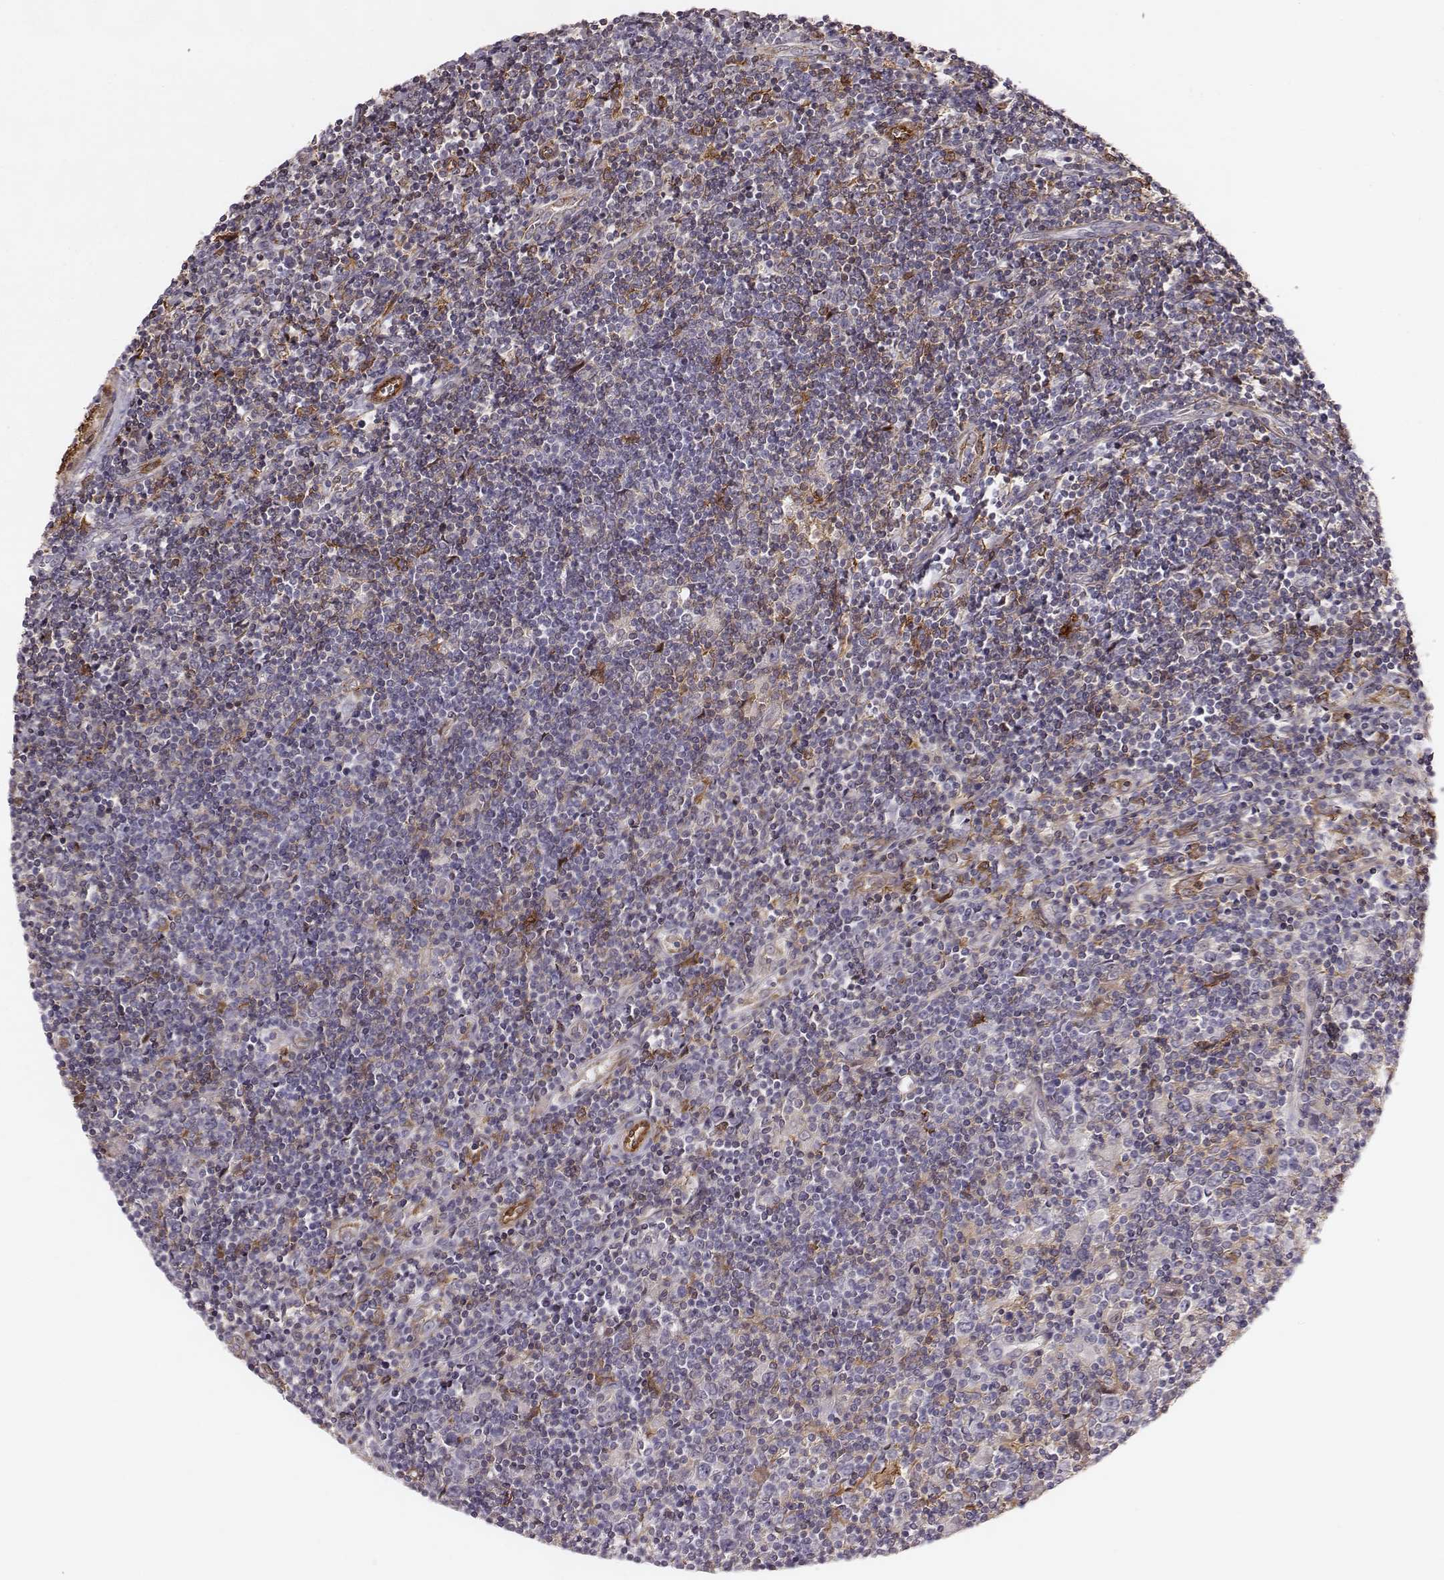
{"staining": {"intensity": "negative", "quantity": "none", "location": "none"}, "tissue": "lymphoma", "cell_type": "Tumor cells", "image_type": "cancer", "snomed": [{"axis": "morphology", "description": "Hodgkin's disease, NOS"}, {"axis": "topography", "description": "Lymph node"}], "caption": "High magnification brightfield microscopy of lymphoma stained with DAB (3,3'-diaminobenzidine) (brown) and counterstained with hematoxylin (blue): tumor cells show no significant staining.", "gene": "ZYX", "patient": {"sex": "male", "age": 40}}